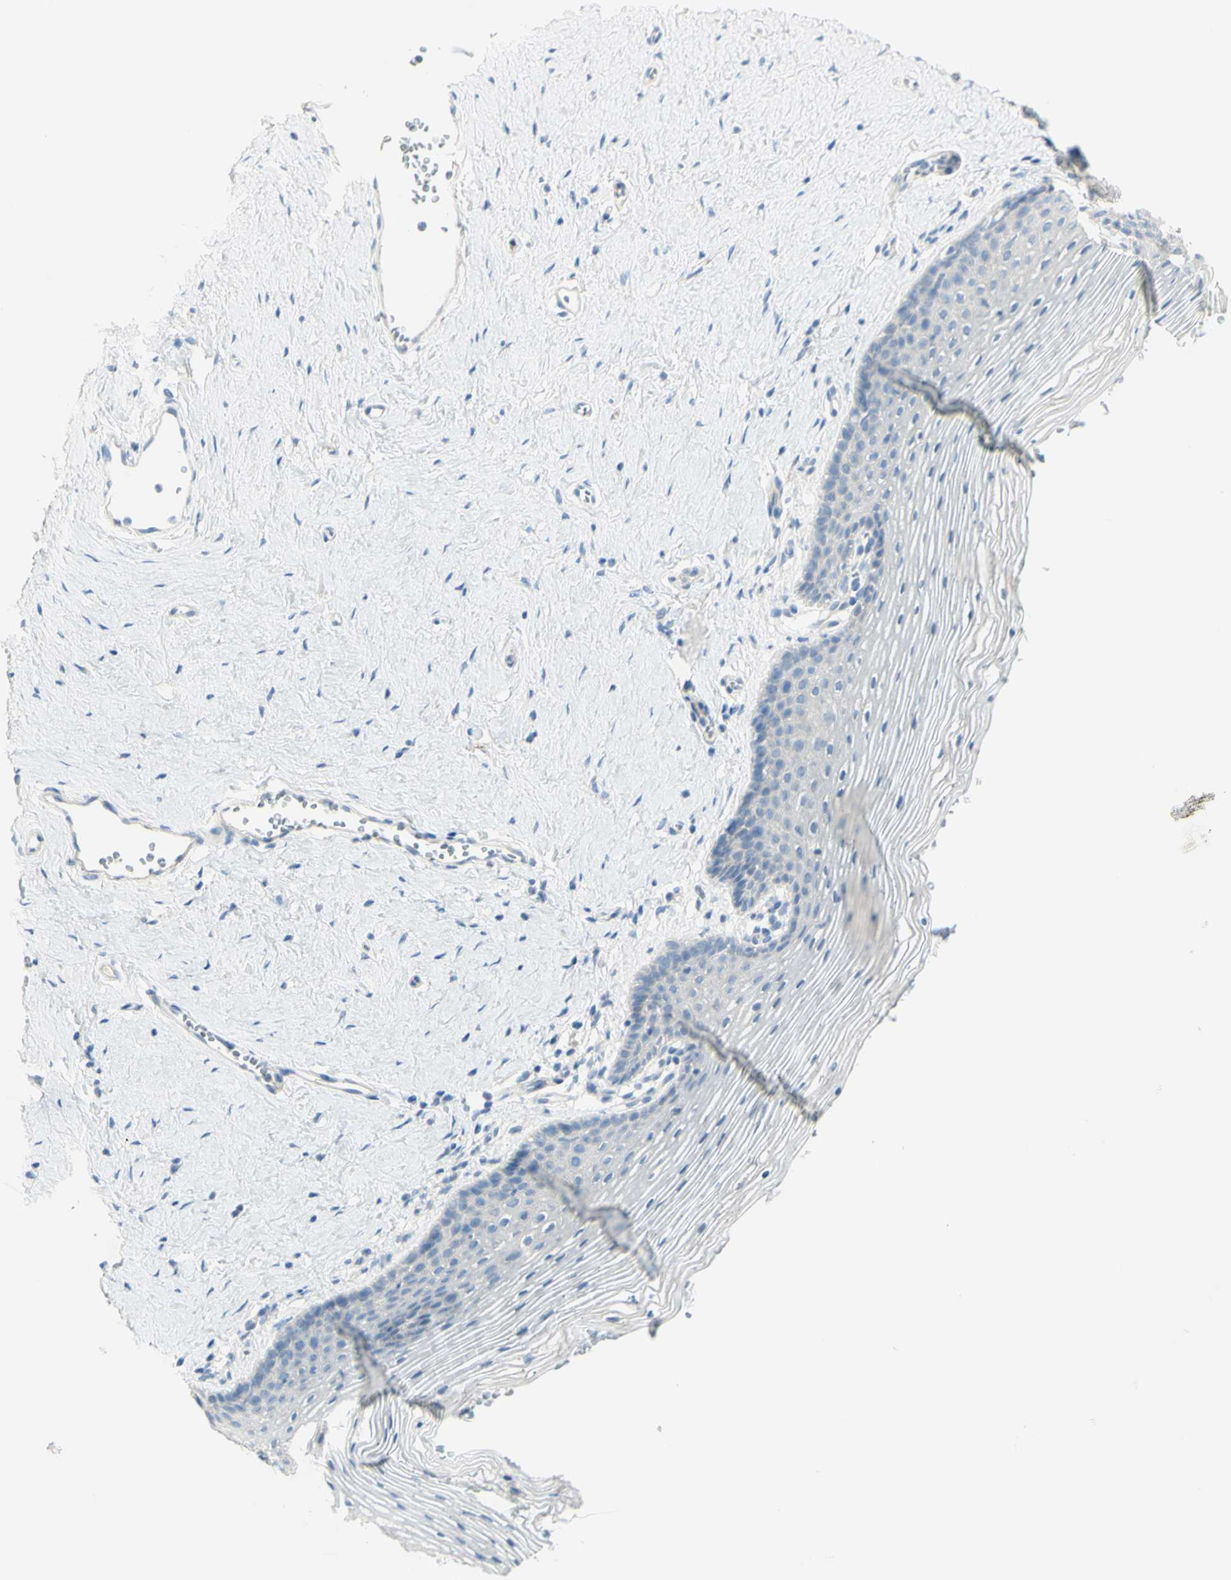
{"staining": {"intensity": "negative", "quantity": "none", "location": "none"}, "tissue": "vagina", "cell_type": "Squamous epithelial cells", "image_type": "normal", "snomed": [{"axis": "morphology", "description": "Normal tissue, NOS"}, {"axis": "topography", "description": "Vagina"}], "caption": "Squamous epithelial cells show no significant protein staining in normal vagina. The staining was performed using DAB (3,3'-diaminobenzidine) to visualize the protein expression in brown, while the nuclei were stained in blue with hematoxylin (Magnification: 20x).", "gene": "GCNT3", "patient": {"sex": "female", "age": 32}}